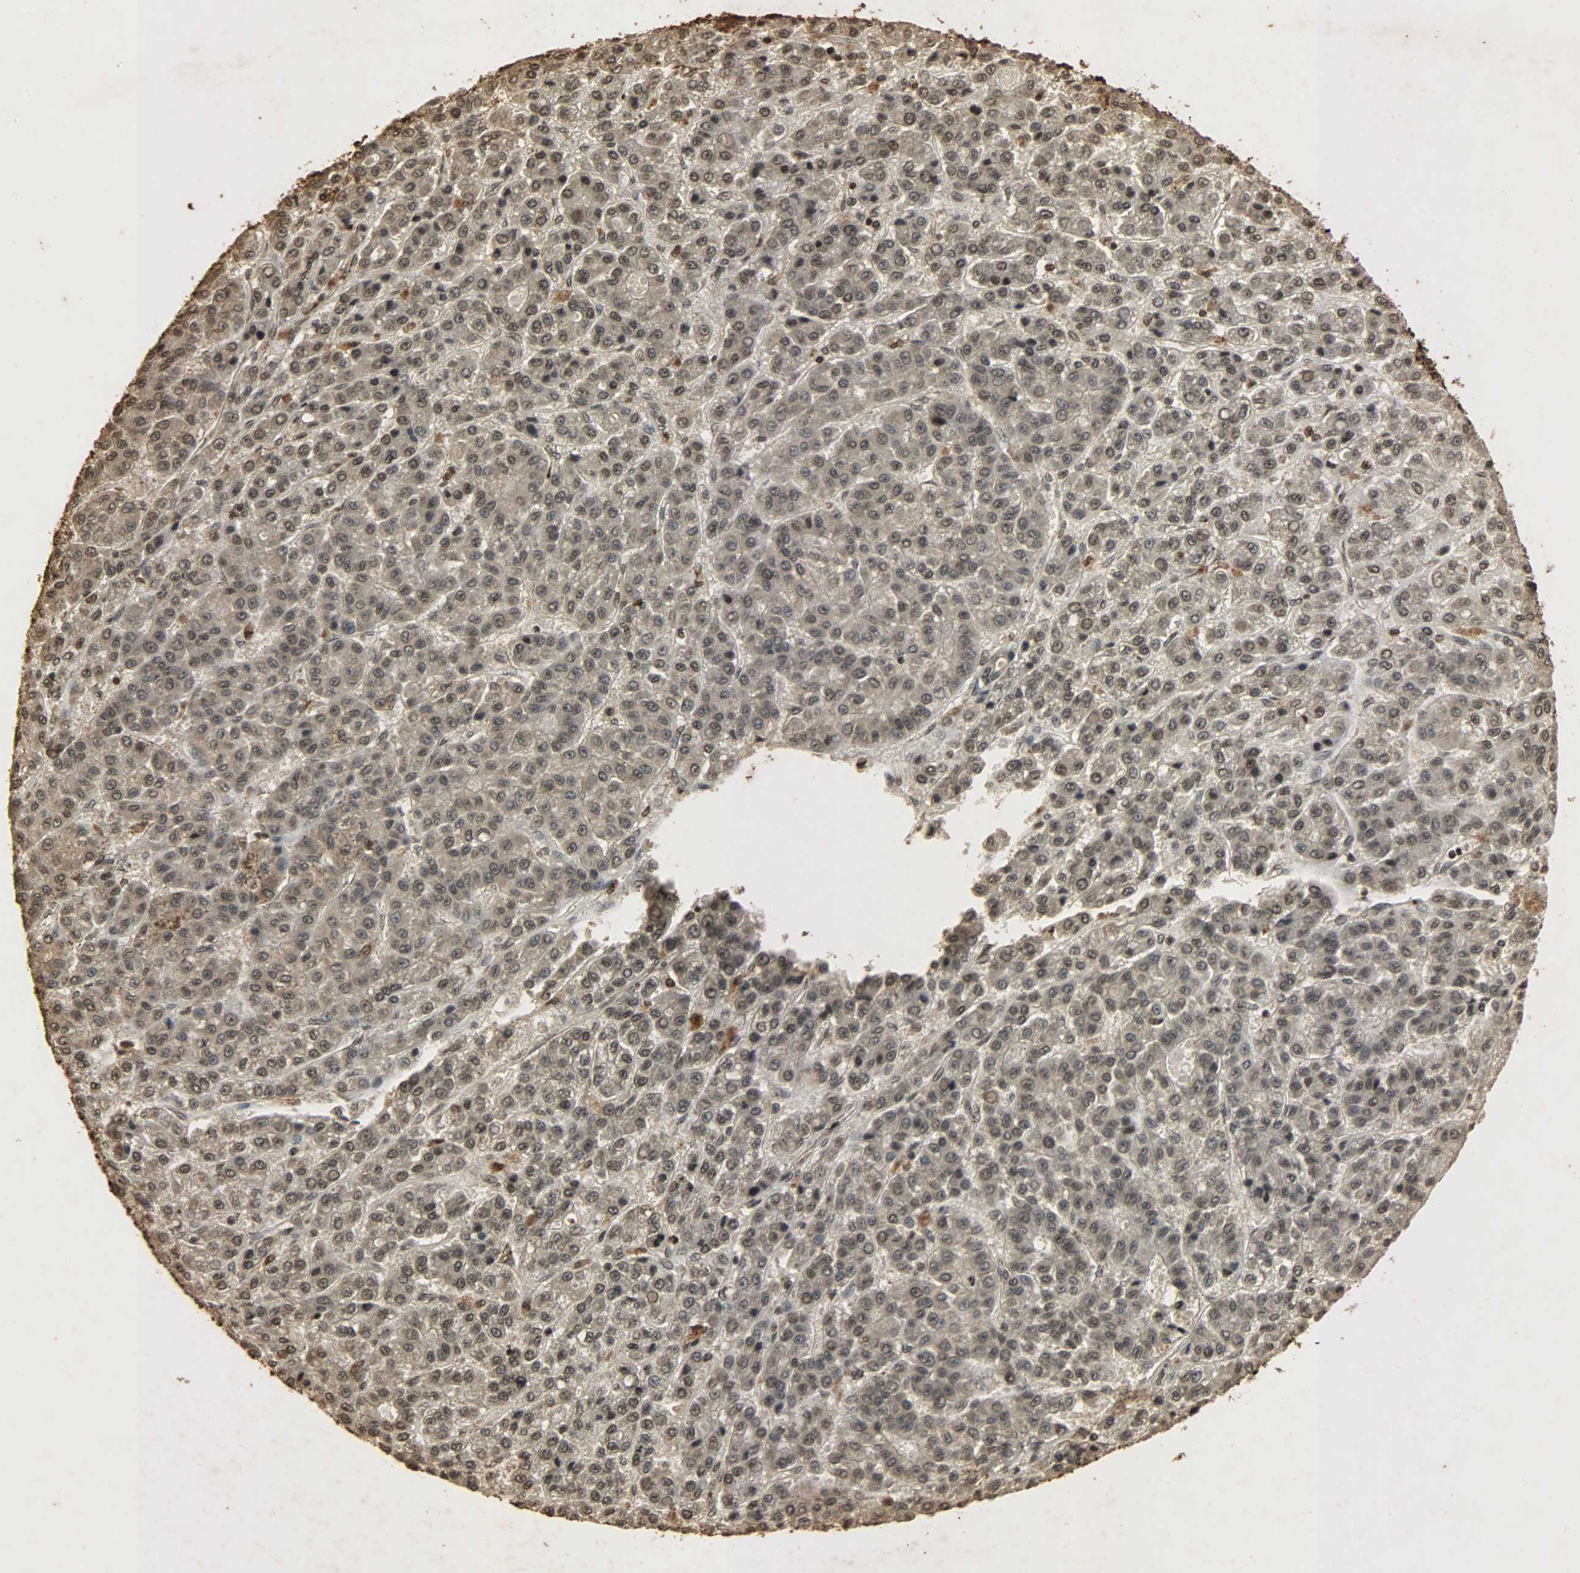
{"staining": {"intensity": "moderate", "quantity": ">75%", "location": "cytoplasmic/membranous,nuclear"}, "tissue": "liver cancer", "cell_type": "Tumor cells", "image_type": "cancer", "snomed": [{"axis": "morphology", "description": "Carcinoma, Hepatocellular, NOS"}, {"axis": "topography", "description": "Liver"}], "caption": "Liver cancer (hepatocellular carcinoma) was stained to show a protein in brown. There is medium levels of moderate cytoplasmic/membranous and nuclear staining in approximately >75% of tumor cells.", "gene": "PPP3R1", "patient": {"sex": "male", "age": 70}}